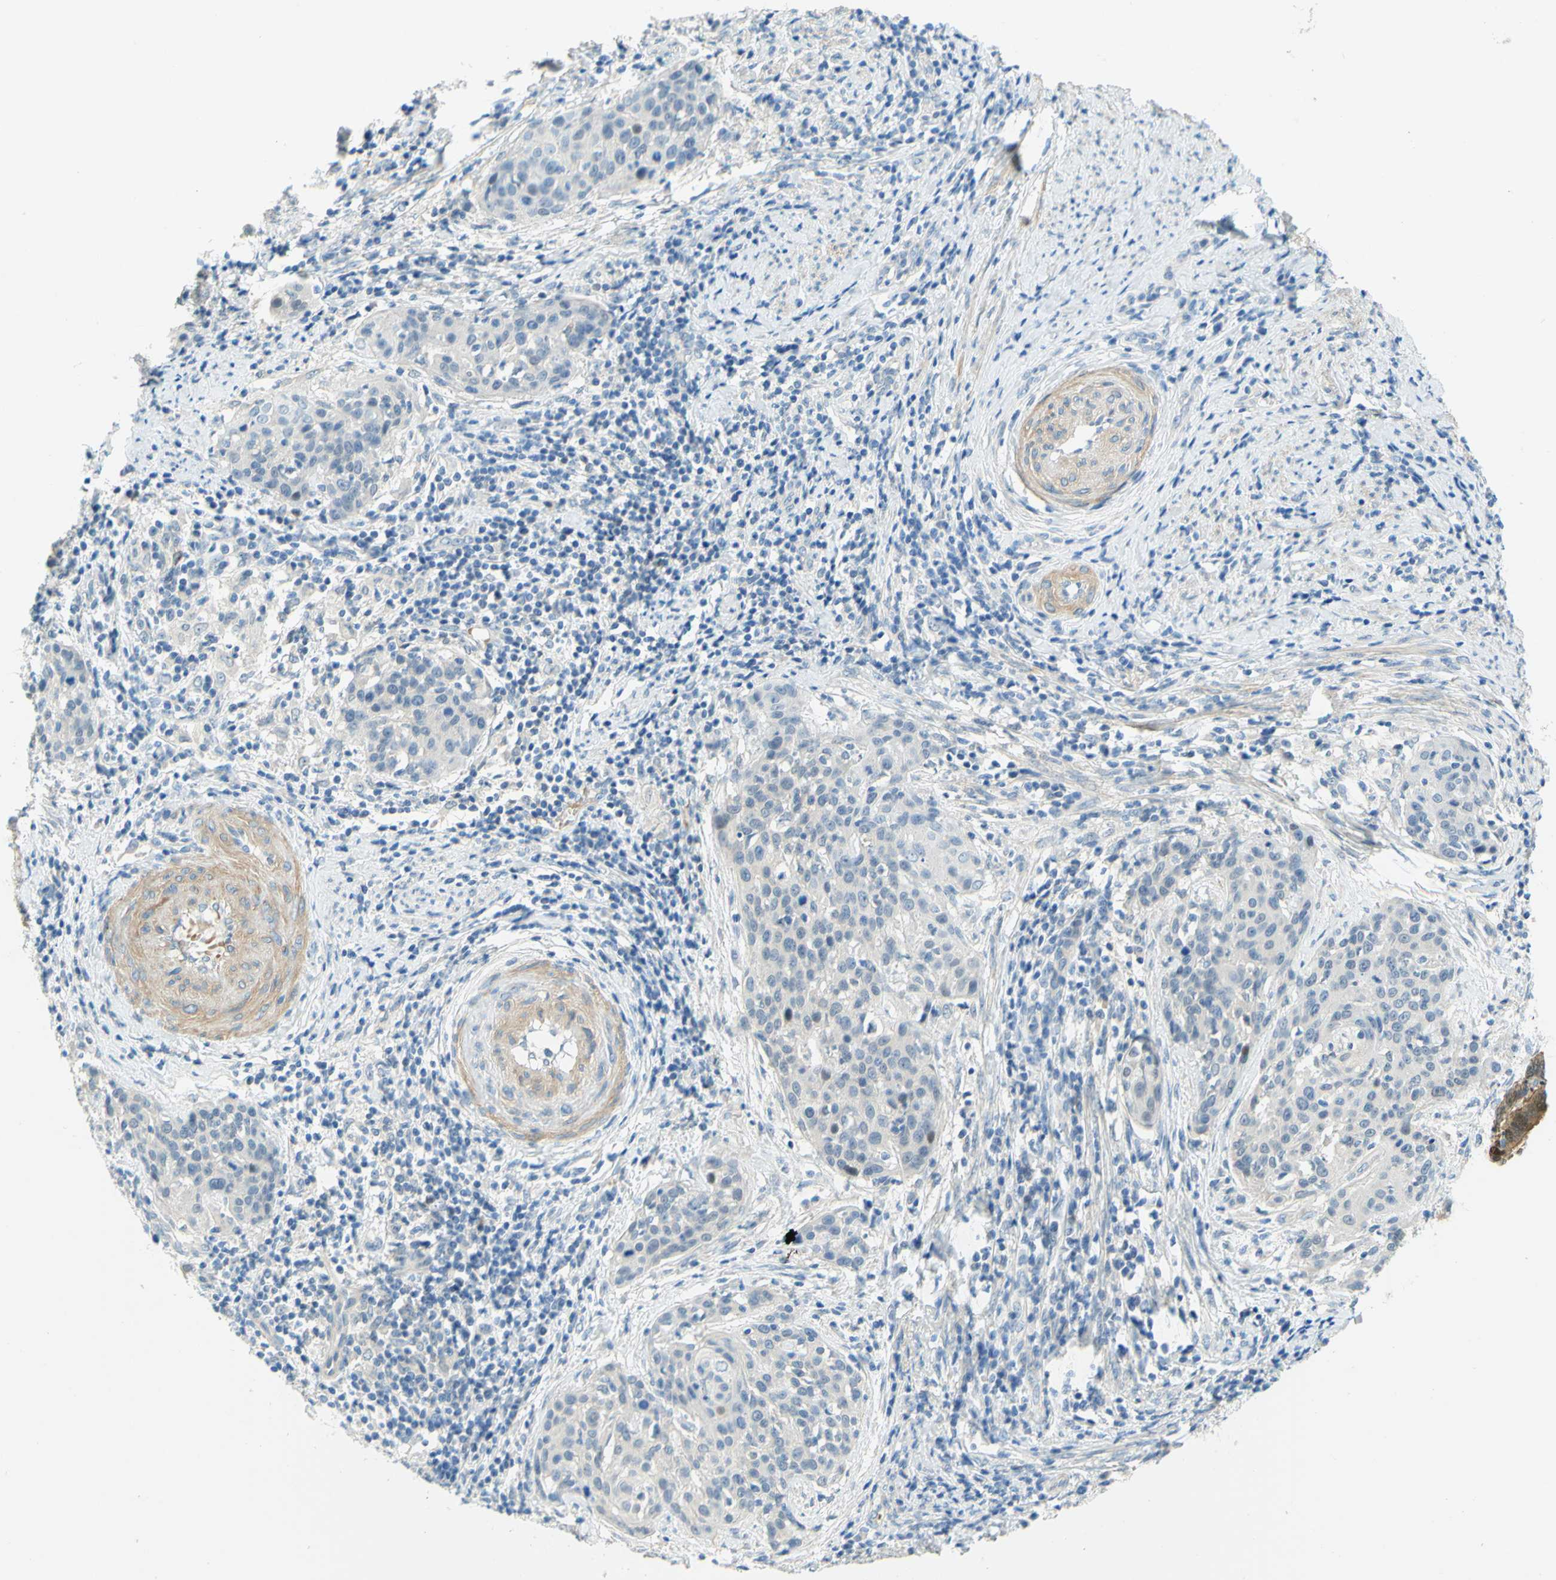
{"staining": {"intensity": "negative", "quantity": "none", "location": "none"}, "tissue": "cervical cancer", "cell_type": "Tumor cells", "image_type": "cancer", "snomed": [{"axis": "morphology", "description": "Squamous cell carcinoma, NOS"}, {"axis": "topography", "description": "Cervix"}], "caption": "Tumor cells are negative for brown protein staining in squamous cell carcinoma (cervical).", "gene": "ENTREP2", "patient": {"sex": "female", "age": 38}}